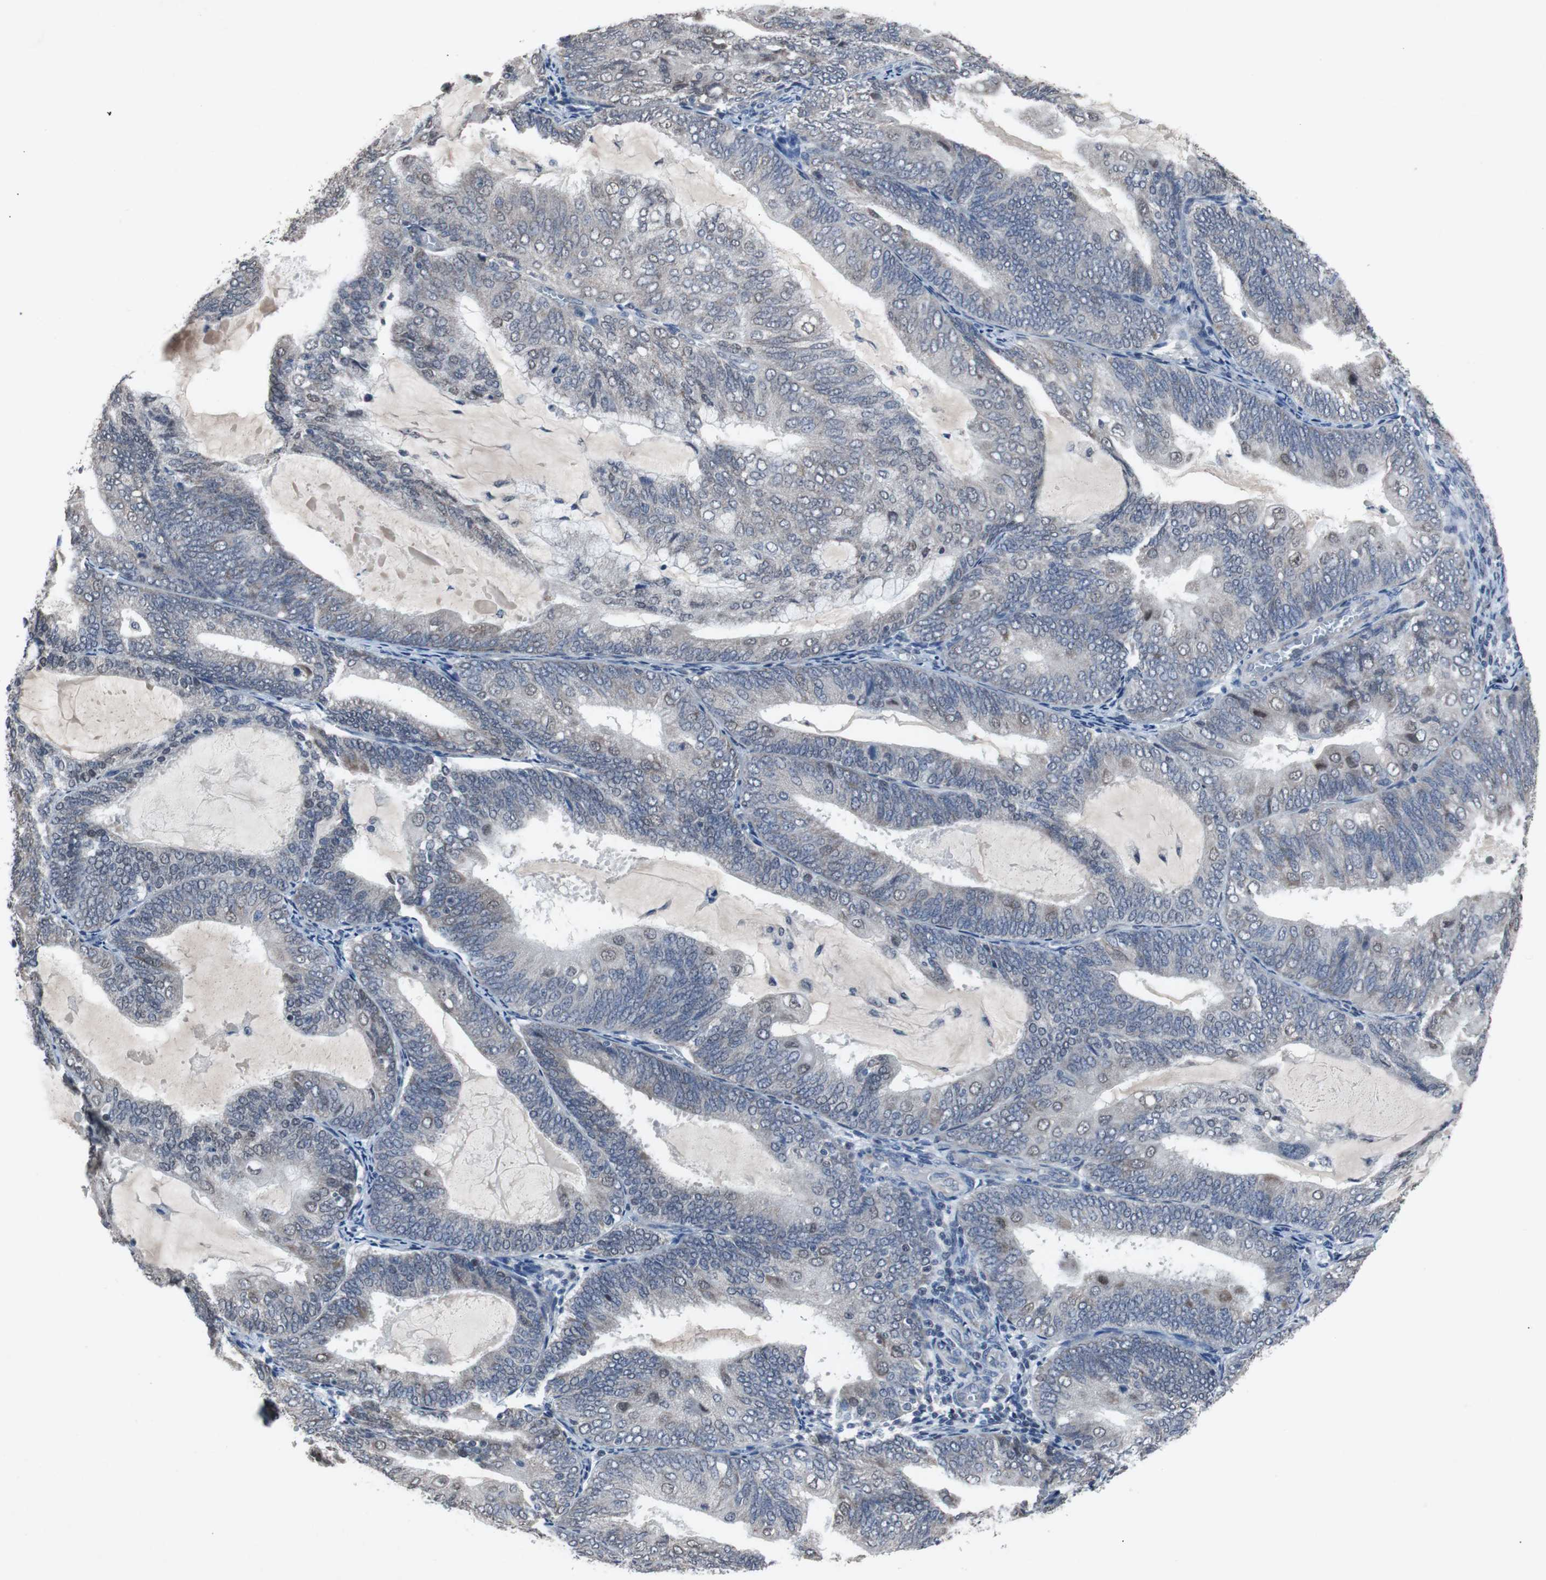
{"staining": {"intensity": "negative", "quantity": "none", "location": "none"}, "tissue": "endometrial cancer", "cell_type": "Tumor cells", "image_type": "cancer", "snomed": [{"axis": "morphology", "description": "Adenocarcinoma, NOS"}, {"axis": "topography", "description": "Endometrium"}], "caption": "This is an immunohistochemistry photomicrograph of human adenocarcinoma (endometrial). There is no expression in tumor cells.", "gene": "RBM47", "patient": {"sex": "female", "age": 81}}